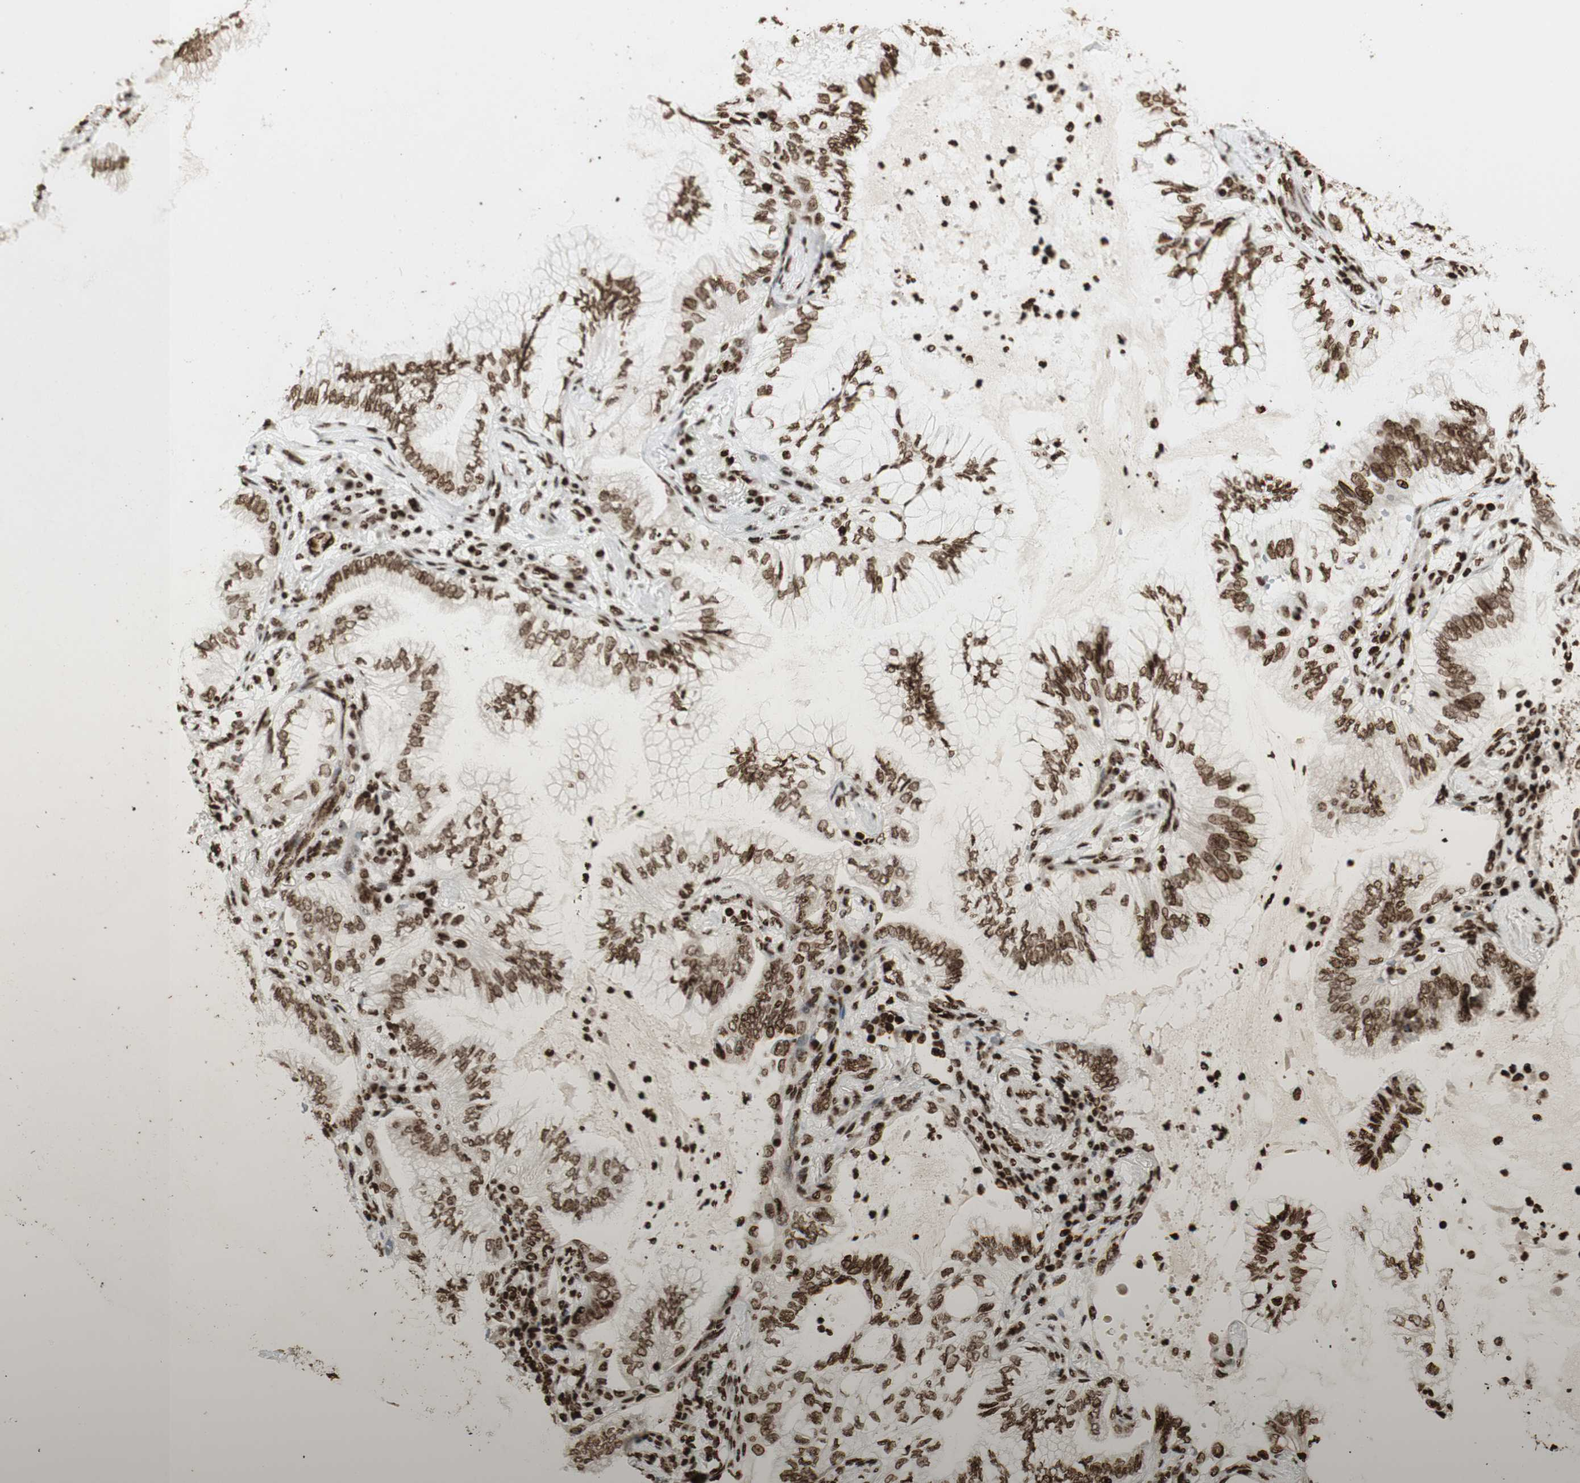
{"staining": {"intensity": "strong", "quantity": ">75%", "location": "nuclear"}, "tissue": "lung cancer", "cell_type": "Tumor cells", "image_type": "cancer", "snomed": [{"axis": "morphology", "description": "Normal tissue, NOS"}, {"axis": "morphology", "description": "Adenocarcinoma, NOS"}, {"axis": "topography", "description": "Bronchus"}, {"axis": "topography", "description": "Lung"}], "caption": "Lung cancer stained with a protein marker exhibits strong staining in tumor cells.", "gene": "NCAPD2", "patient": {"sex": "female", "age": 70}}